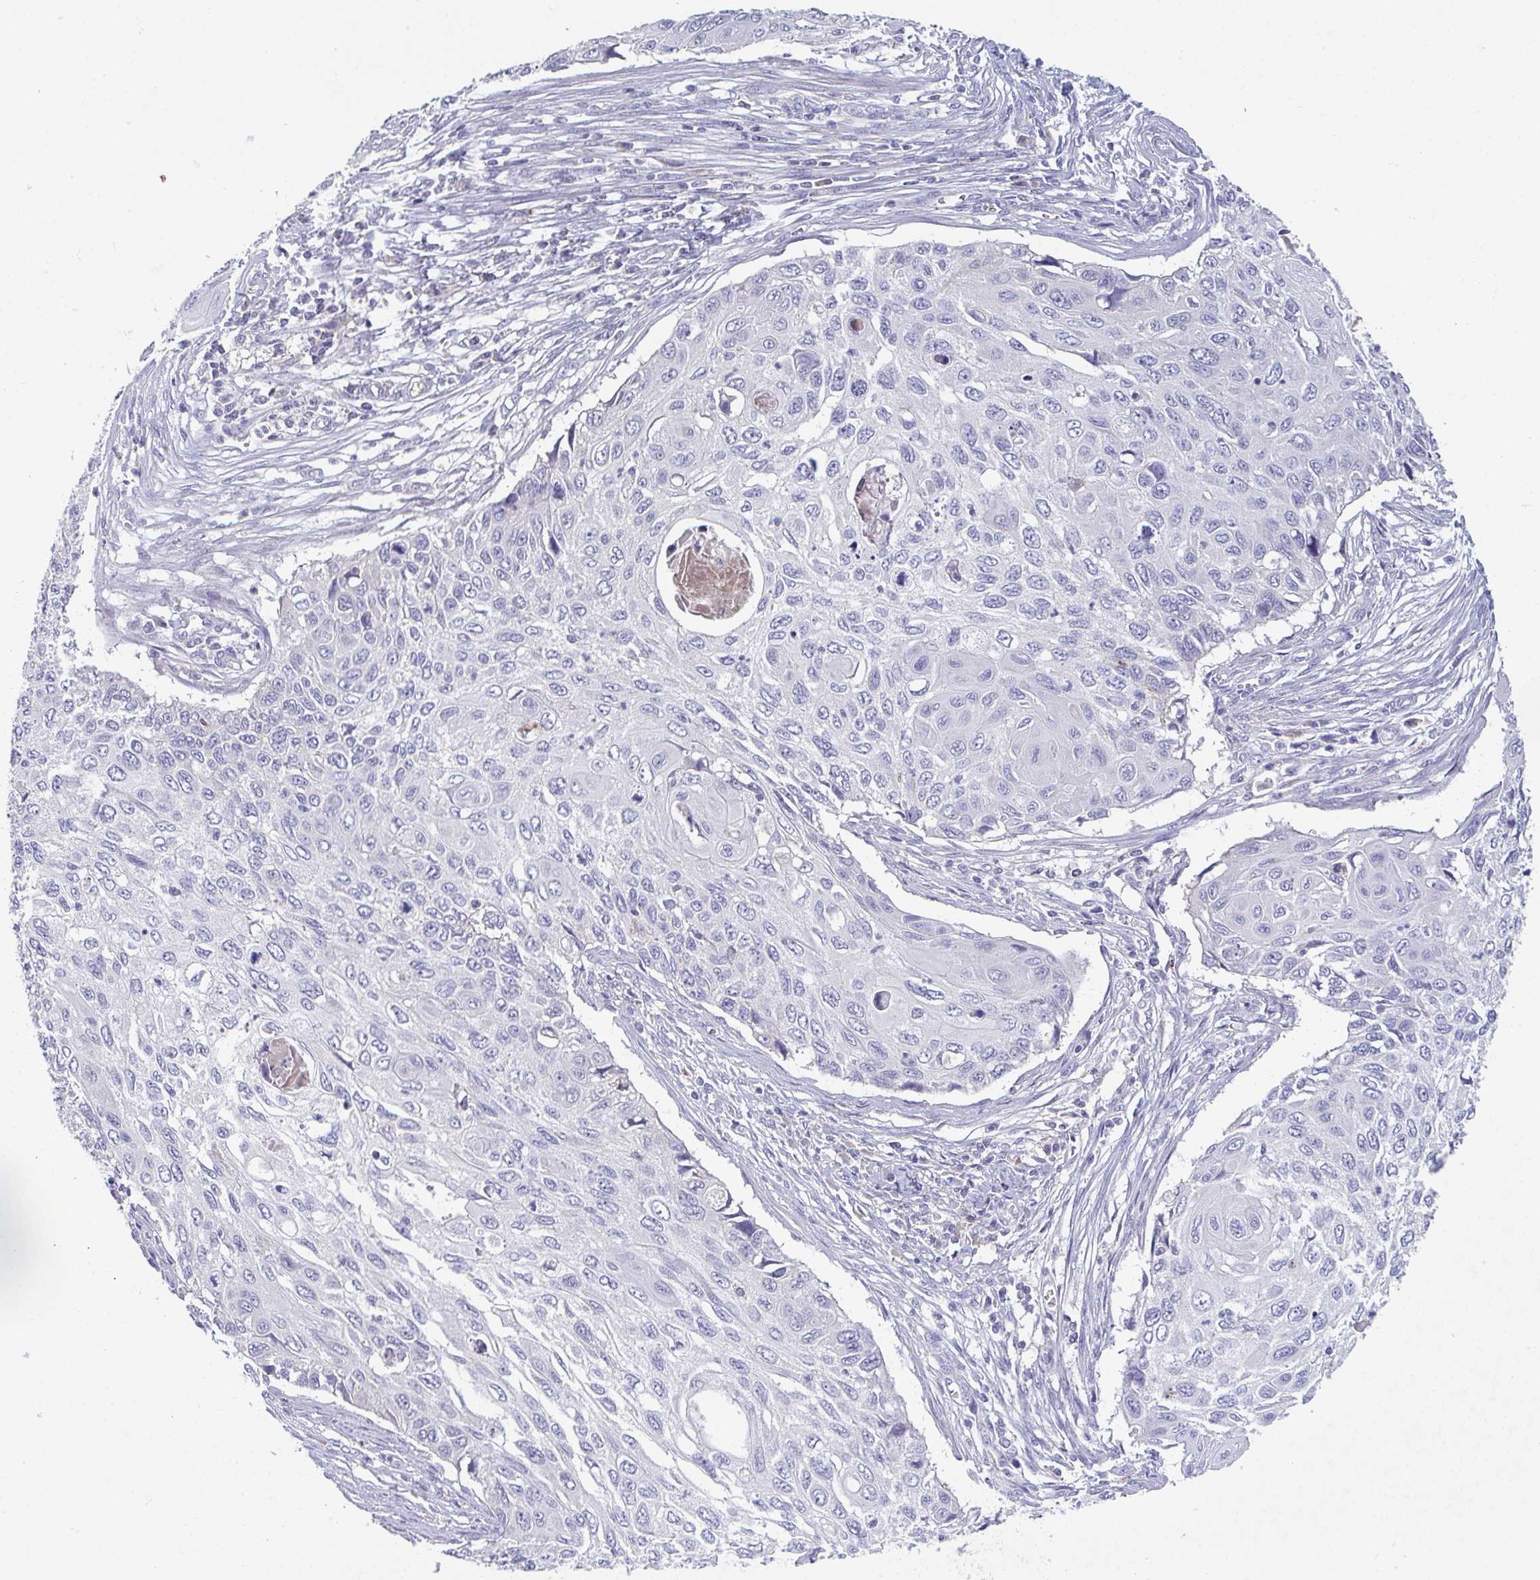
{"staining": {"intensity": "negative", "quantity": "none", "location": "none"}, "tissue": "cervical cancer", "cell_type": "Tumor cells", "image_type": "cancer", "snomed": [{"axis": "morphology", "description": "Squamous cell carcinoma, NOS"}, {"axis": "topography", "description": "Cervix"}], "caption": "DAB (3,3'-diaminobenzidine) immunohistochemical staining of human cervical cancer displays no significant positivity in tumor cells.", "gene": "HGFAC", "patient": {"sex": "female", "age": 70}}